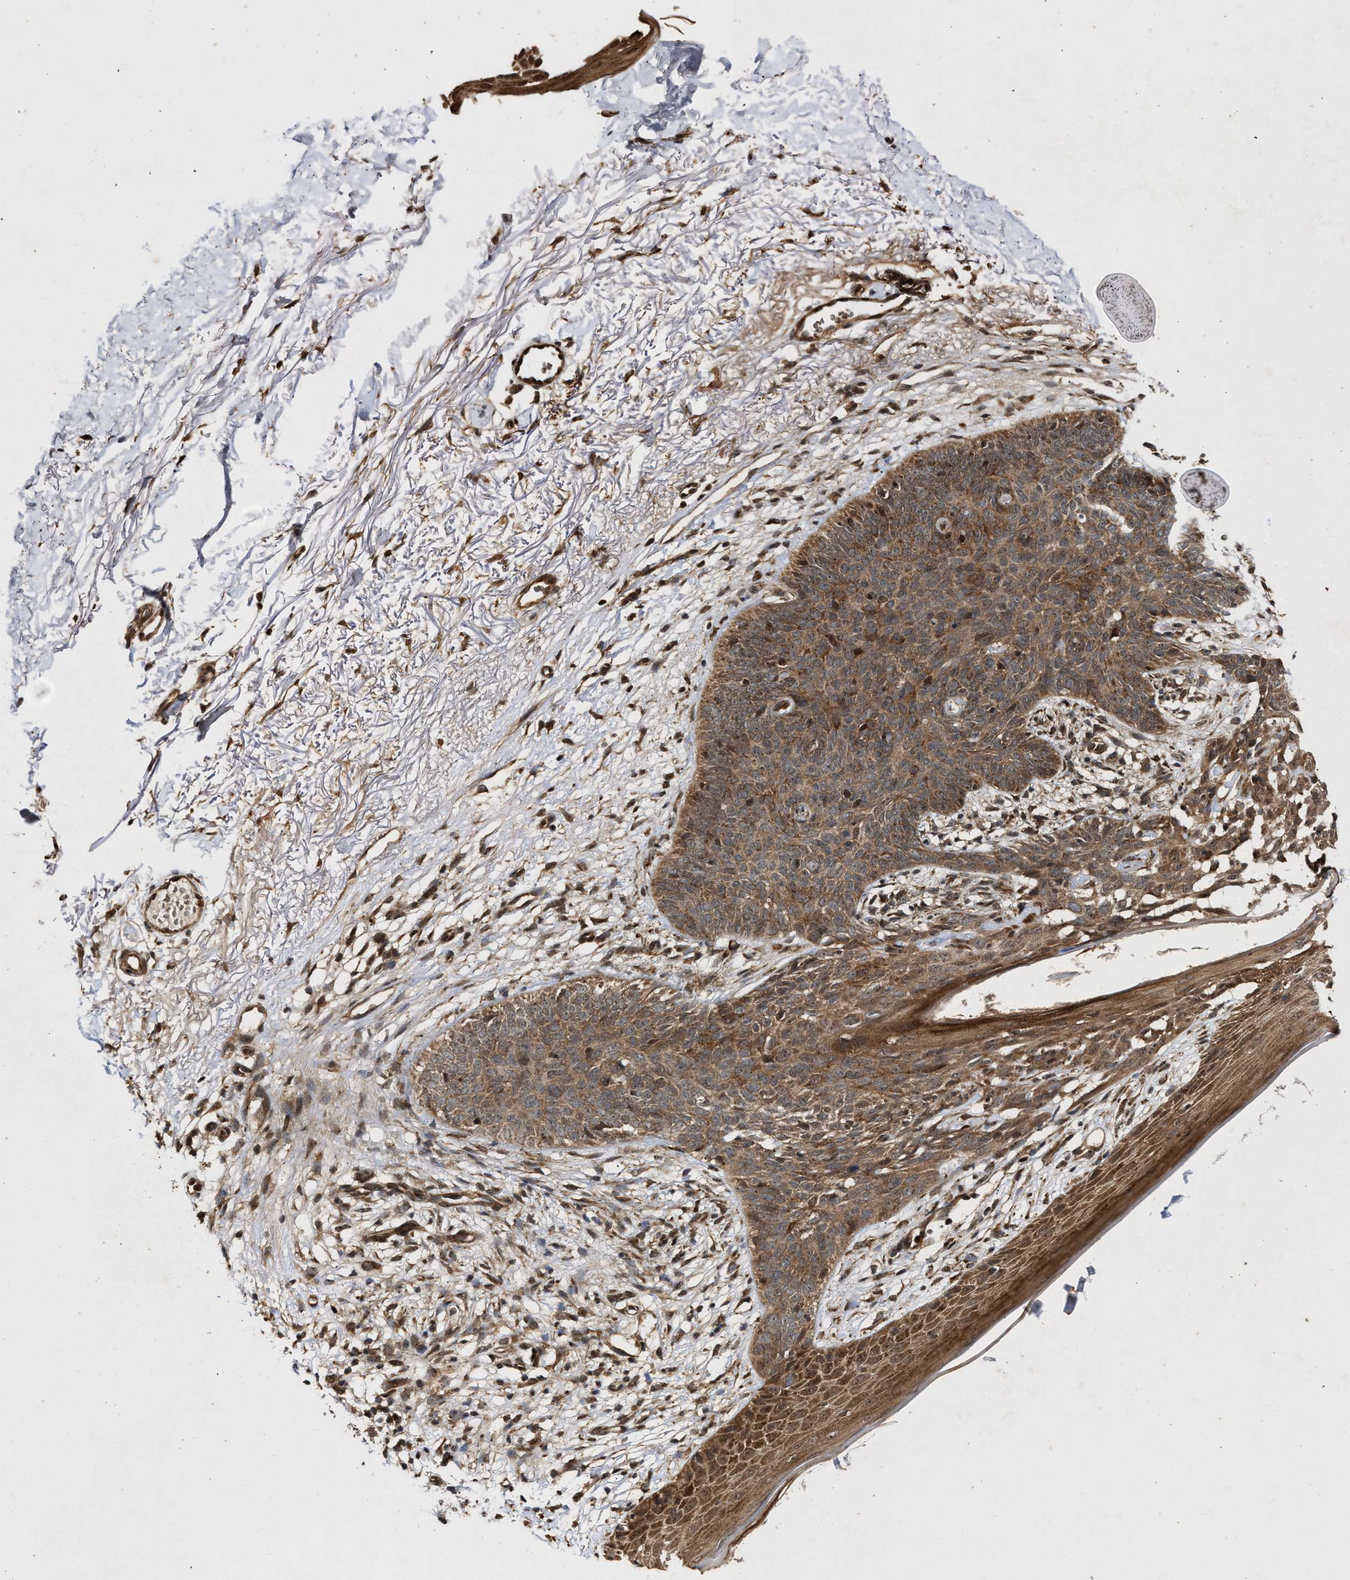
{"staining": {"intensity": "moderate", "quantity": ">75%", "location": "cytoplasmic/membranous"}, "tissue": "skin cancer", "cell_type": "Tumor cells", "image_type": "cancer", "snomed": [{"axis": "morphology", "description": "Basal cell carcinoma"}, {"axis": "topography", "description": "Skin"}], "caption": "Protein expression analysis of human skin cancer reveals moderate cytoplasmic/membranous expression in about >75% of tumor cells.", "gene": "CFLAR", "patient": {"sex": "female", "age": 70}}